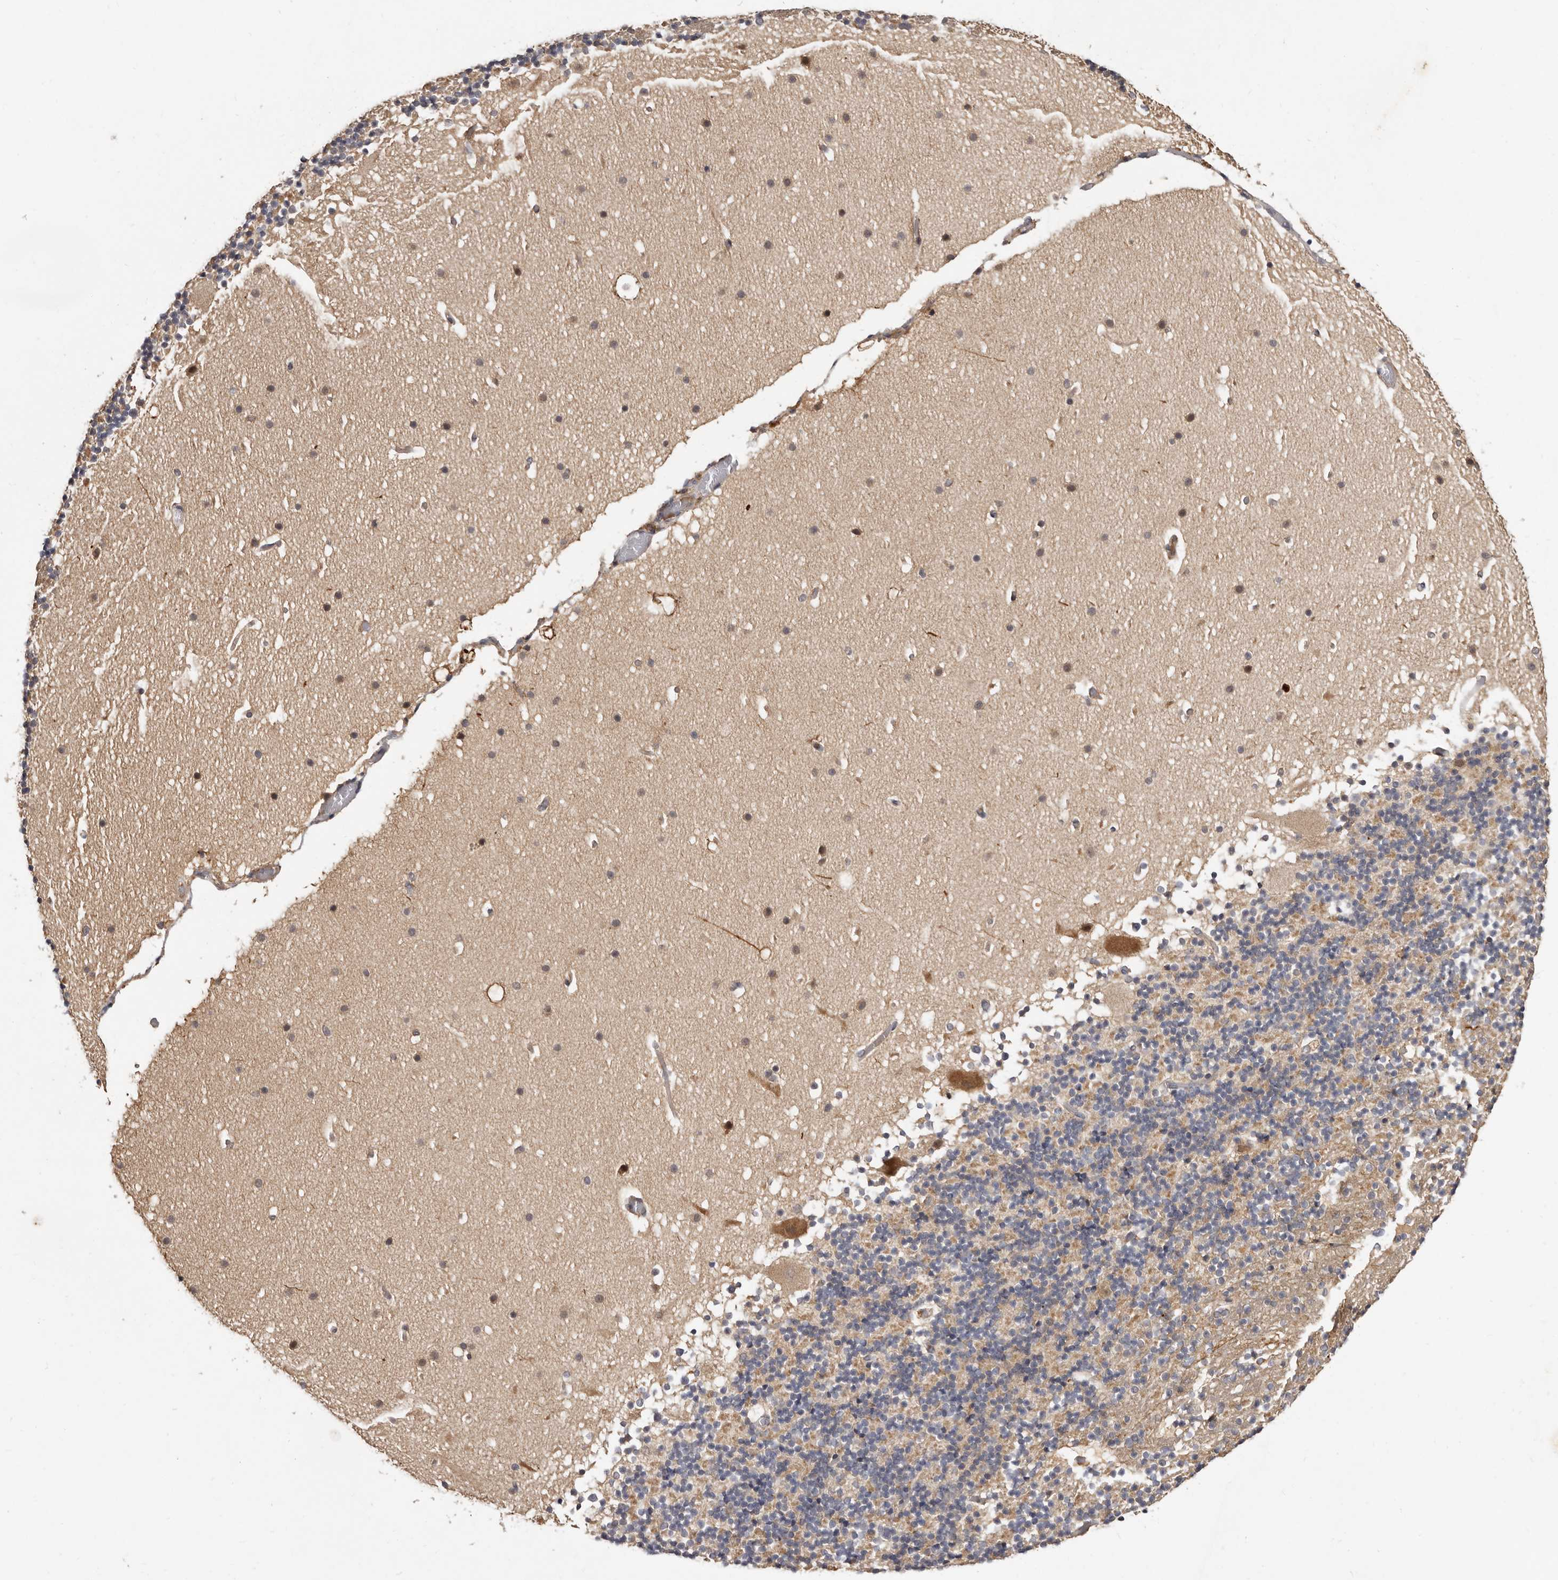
{"staining": {"intensity": "negative", "quantity": "none", "location": "none"}, "tissue": "cerebellum", "cell_type": "Cells in granular layer", "image_type": "normal", "snomed": [{"axis": "morphology", "description": "Normal tissue, NOS"}, {"axis": "topography", "description": "Cerebellum"}], "caption": "An image of human cerebellum is negative for staining in cells in granular layer. (DAB (3,3'-diaminobenzidine) IHC with hematoxylin counter stain).", "gene": "INAVA", "patient": {"sex": "male", "age": 57}}